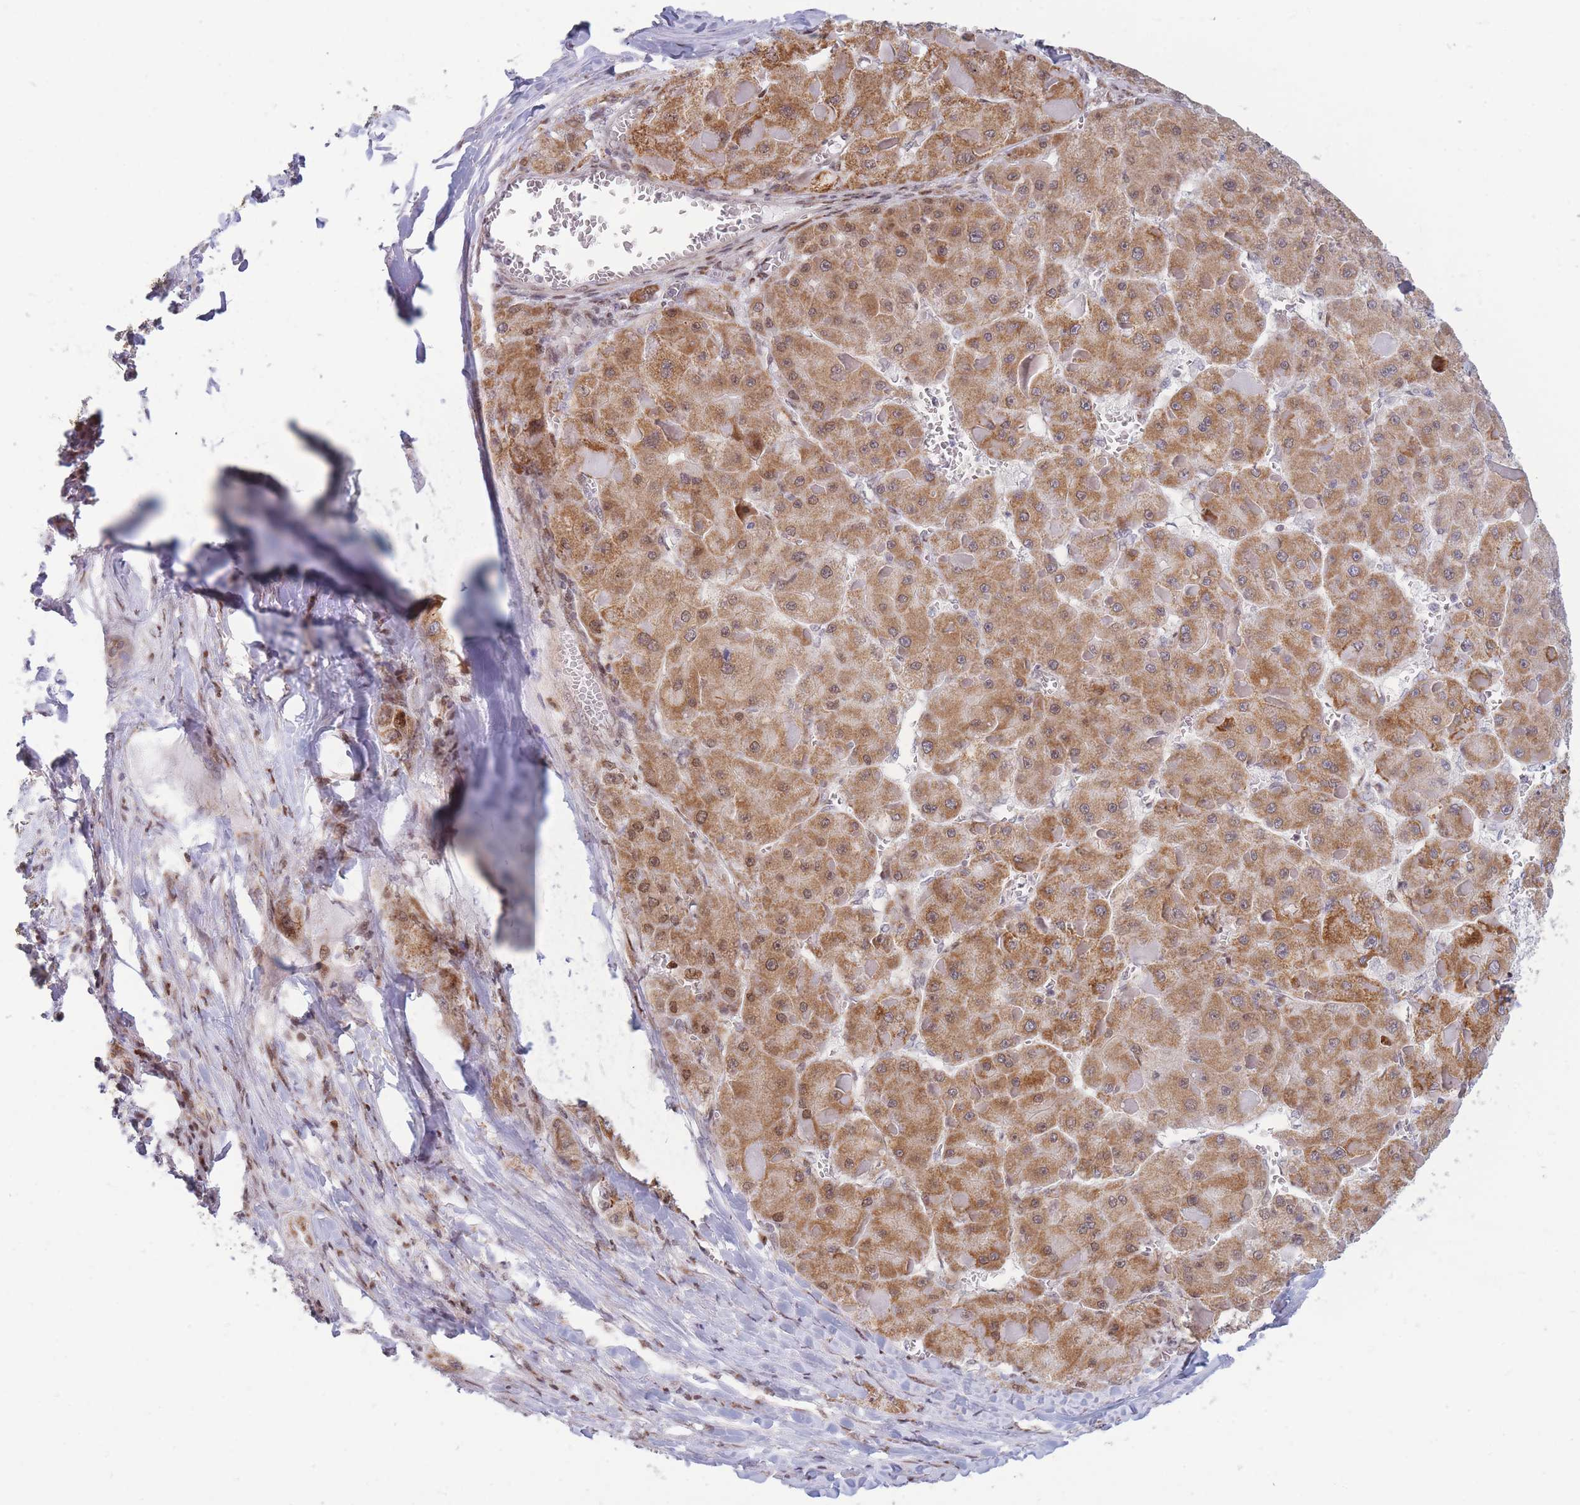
{"staining": {"intensity": "moderate", "quantity": ">75%", "location": "cytoplasmic/membranous,nuclear"}, "tissue": "liver cancer", "cell_type": "Tumor cells", "image_type": "cancer", "snomed": [{"axis": "morphology", "description": "Carcinoma, Hepatocellular, NOS"}, {"axis": "topography", "description": "Liver"}], "caption": "Brown immunohistochemical staining in liver cancer (hepatocellular carcinoma) exhibits moderate cytoplasmic/membranous and nuclear expression in about >75% of tumor cells. Nuclei are stained in blue.", "gene": "MOB4", "patient": {"sex": "female", "age": 73}}